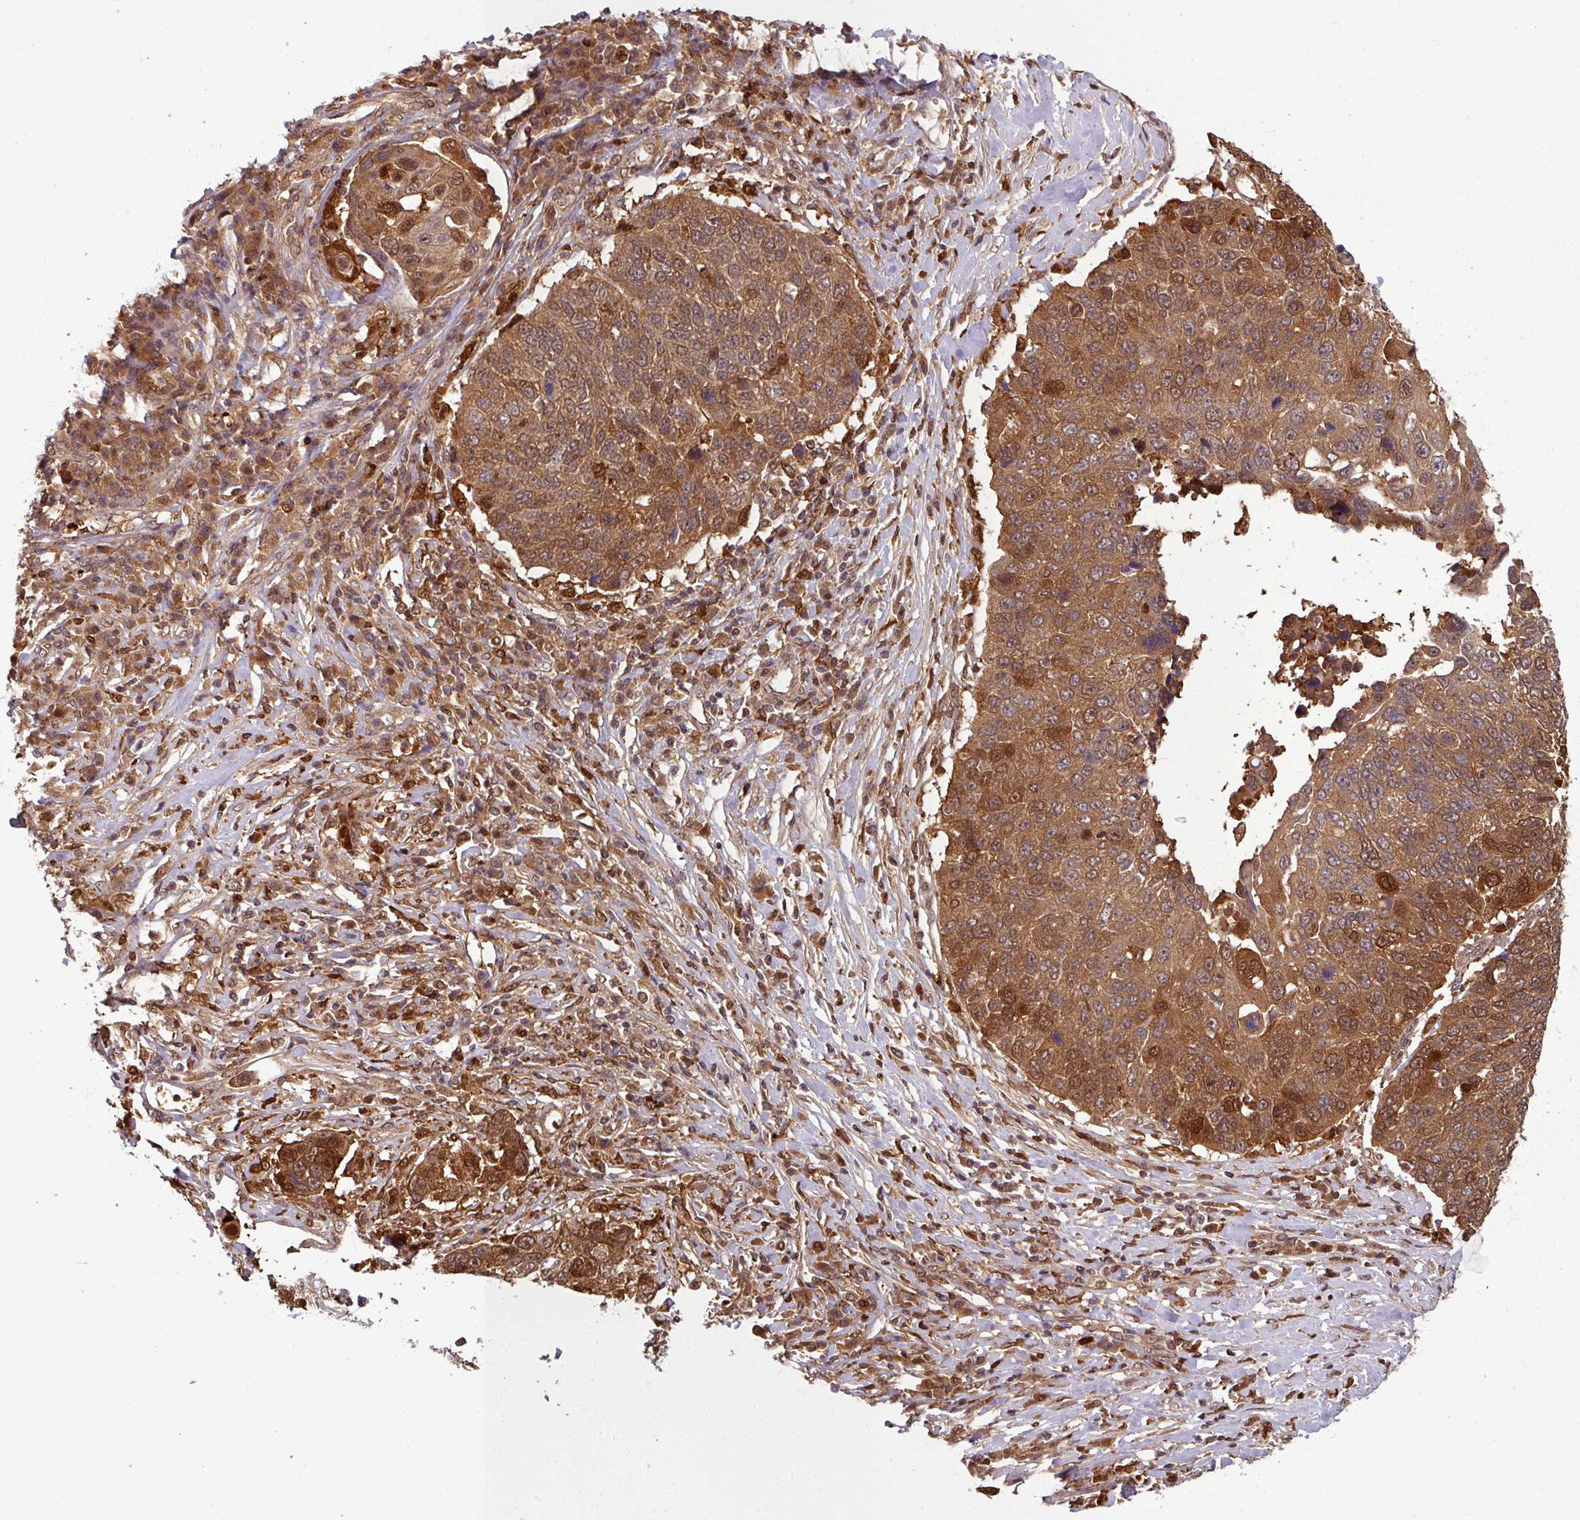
{"staining": {"intensity": "moderate", "quantity": ">75%", "location": "cytoplasmic/membranous,nuclear"}, "tissue": "lung cancer", "cell_type": "Tumor cells", "image_type": "cancer", "snomed": [{"axis": "morphology", "description": "Squamous cell carcinoma, NOS"}, {"axis": "topography", "description": "Lung"}], "caption": "Lung cancer (squamous cell carcinoma) tissue shows moderate cytoplasmic/membranous and nuclear positivity in about >75% of tumor cells The staining was performed using DAB to visualize the protein expression in brown, while the nuclei were stained in blue with hematoxylin (Magnification: 20x).", "gene": "KCTD11", "patient": {"sex": "male", "age": 66}}